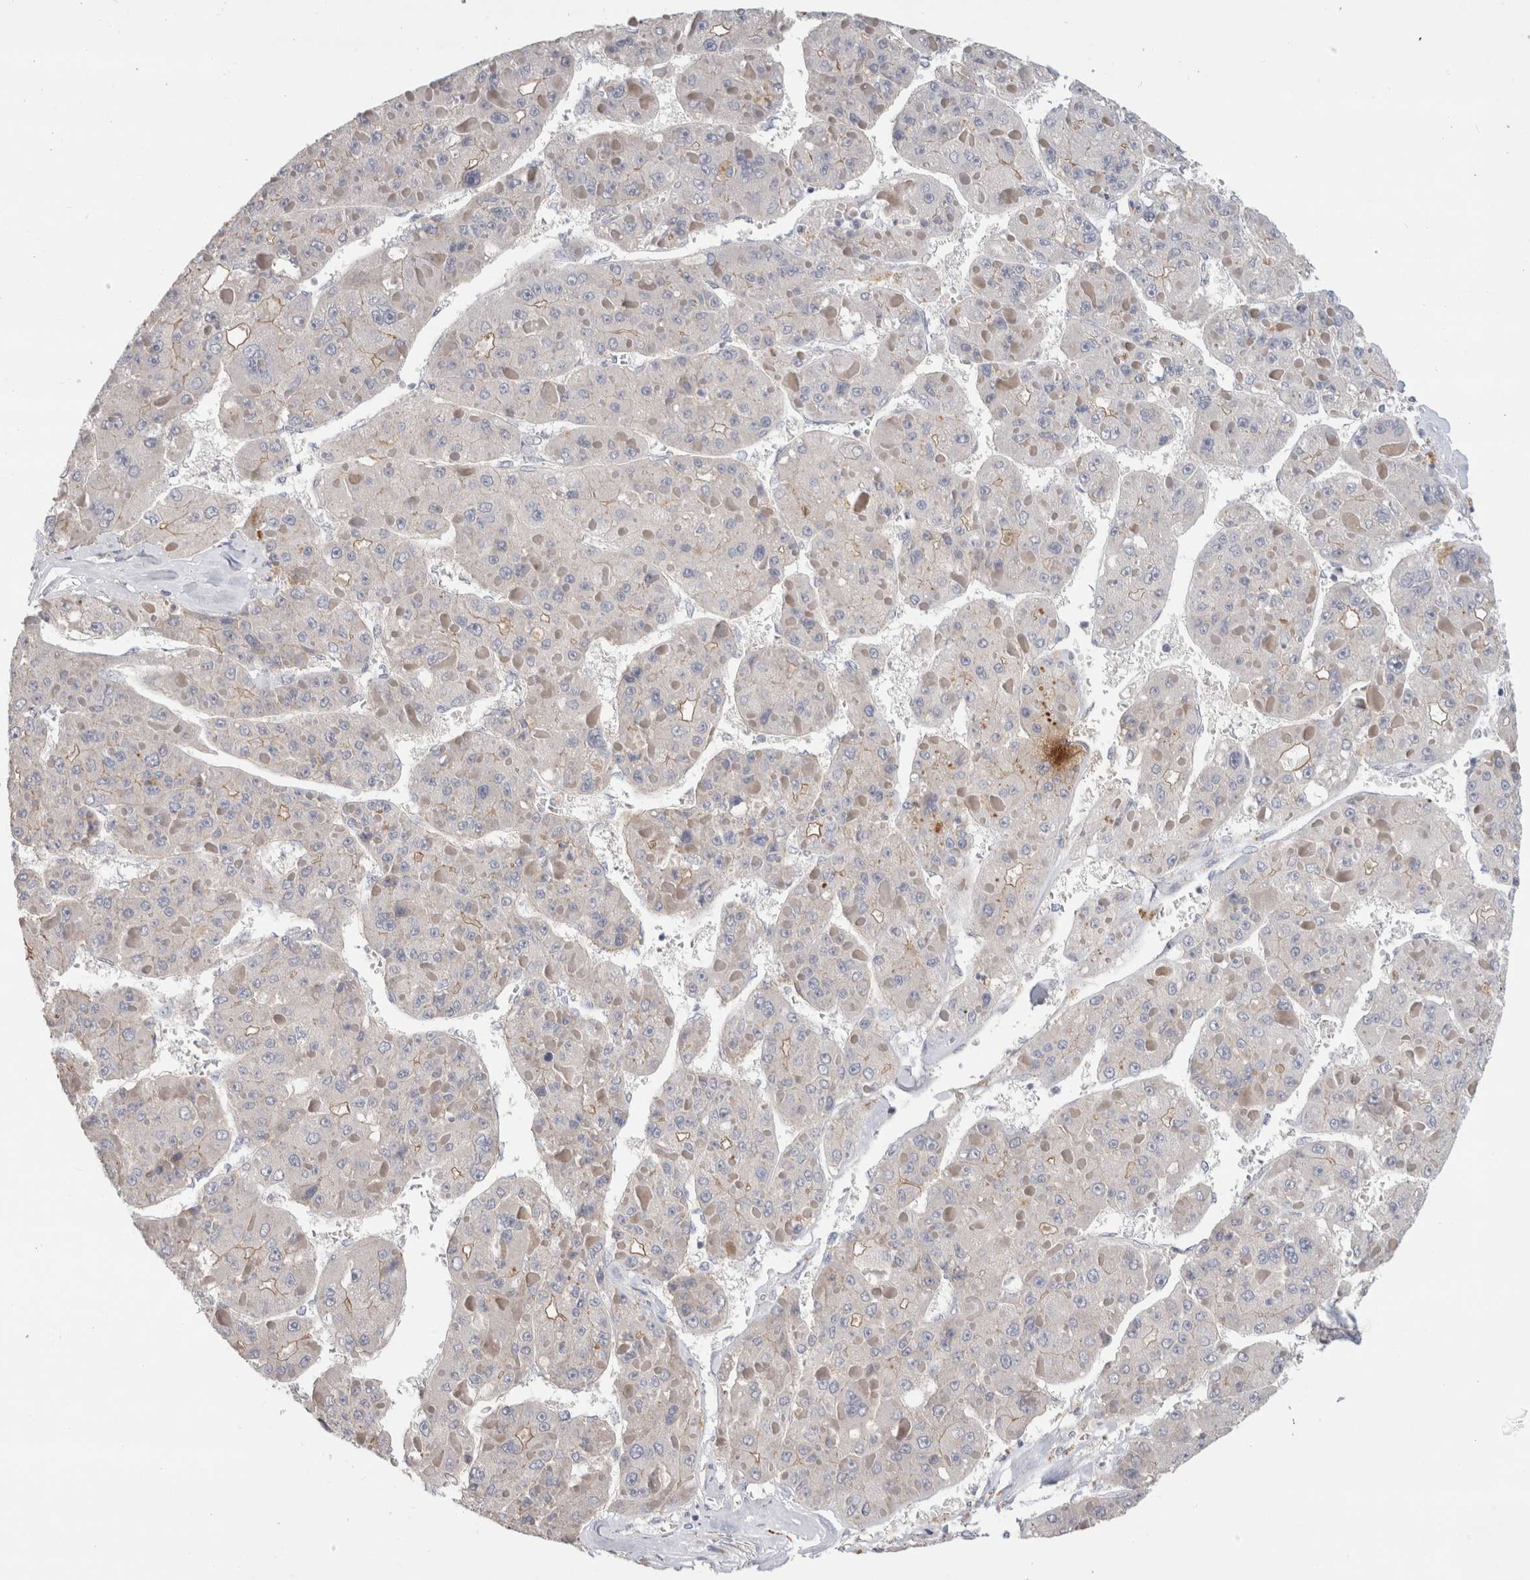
{"staining": {"intensity": "moderate", "quantity": "<25%", "location": "cytoplasmic/membranous"}, "tissue": "liver cancer", "cell_type": "Tumor cells", "image_type": "cancer", "snomed": [{"axis": "morphology", "description": "Carcinoma, Hepatocellular, NOS"}, {"axis": "topography", "description": "Liver"}], "caption": "The histopathology image demonstrates immunohistochemical staining of liver hepatocellular carcinoma. There is moderate cytoplasmic/membranous expression is identified in approximately <25% of tumor cells.", "gene": "AFP", "patient": {"sex": "female", "age": 73}}